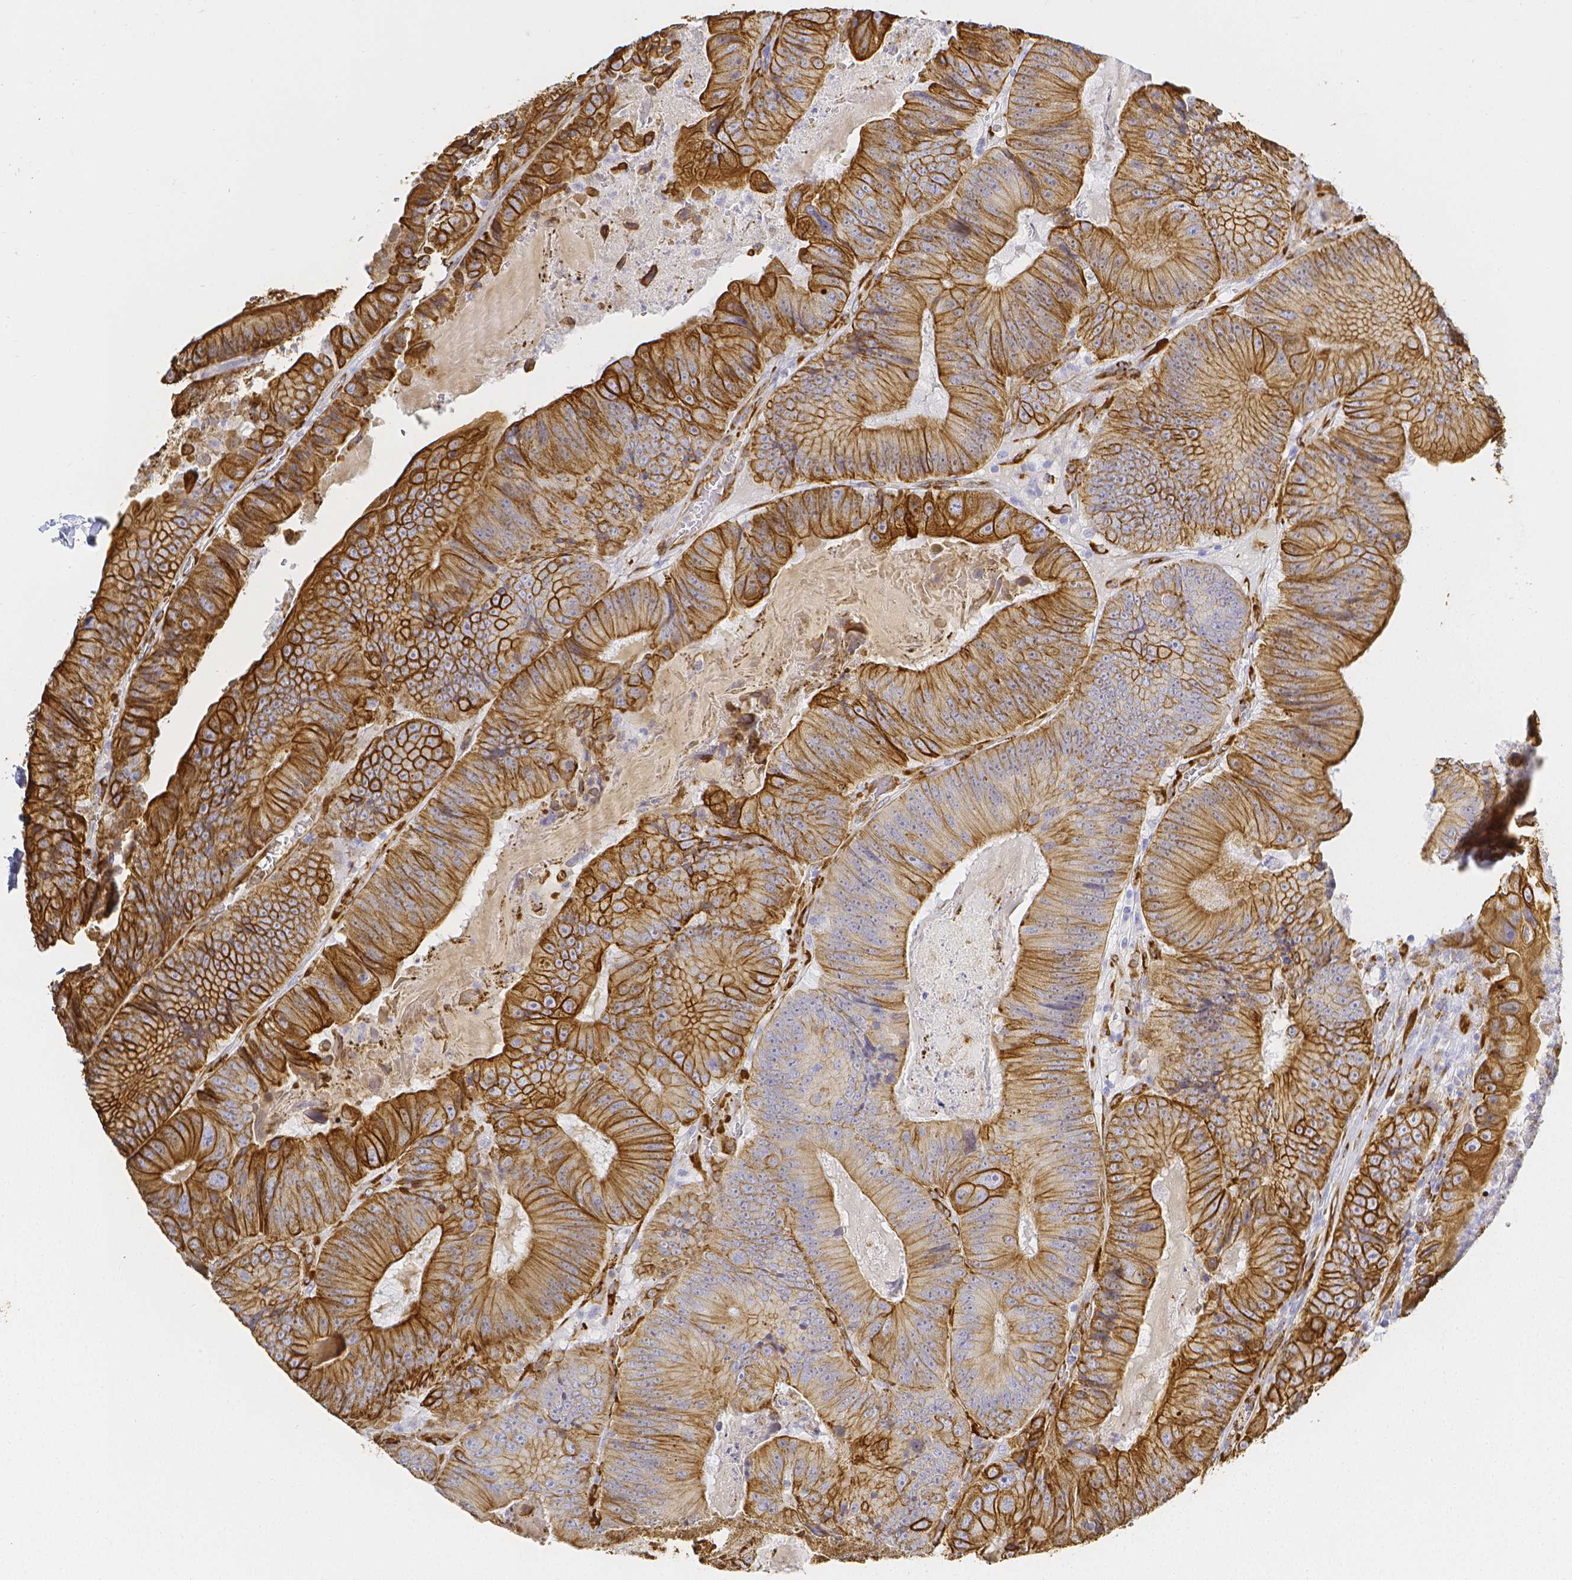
{"staining": {"intensity": "strong", "quantity": ">75%", "location": "cytoplasmic/membranous"}, "tissue": "colorectal cancer", "cell_type": "Tumor cells", "image_type": "cancer", "snomed": [{"axis": "morphology", "description": "Adenocarcinoma, NOS"}, {"axis": "topography", "description": "Colon"}], "caption": "This is a histology image of immunohistochemistry staining of adenocarcinoma (colorectal), which shows strong positivity in the cytoplasmic/membranous of tumor cells.", "gene": "SMURF1", "patient": {"sex": "female", "age": 86}}